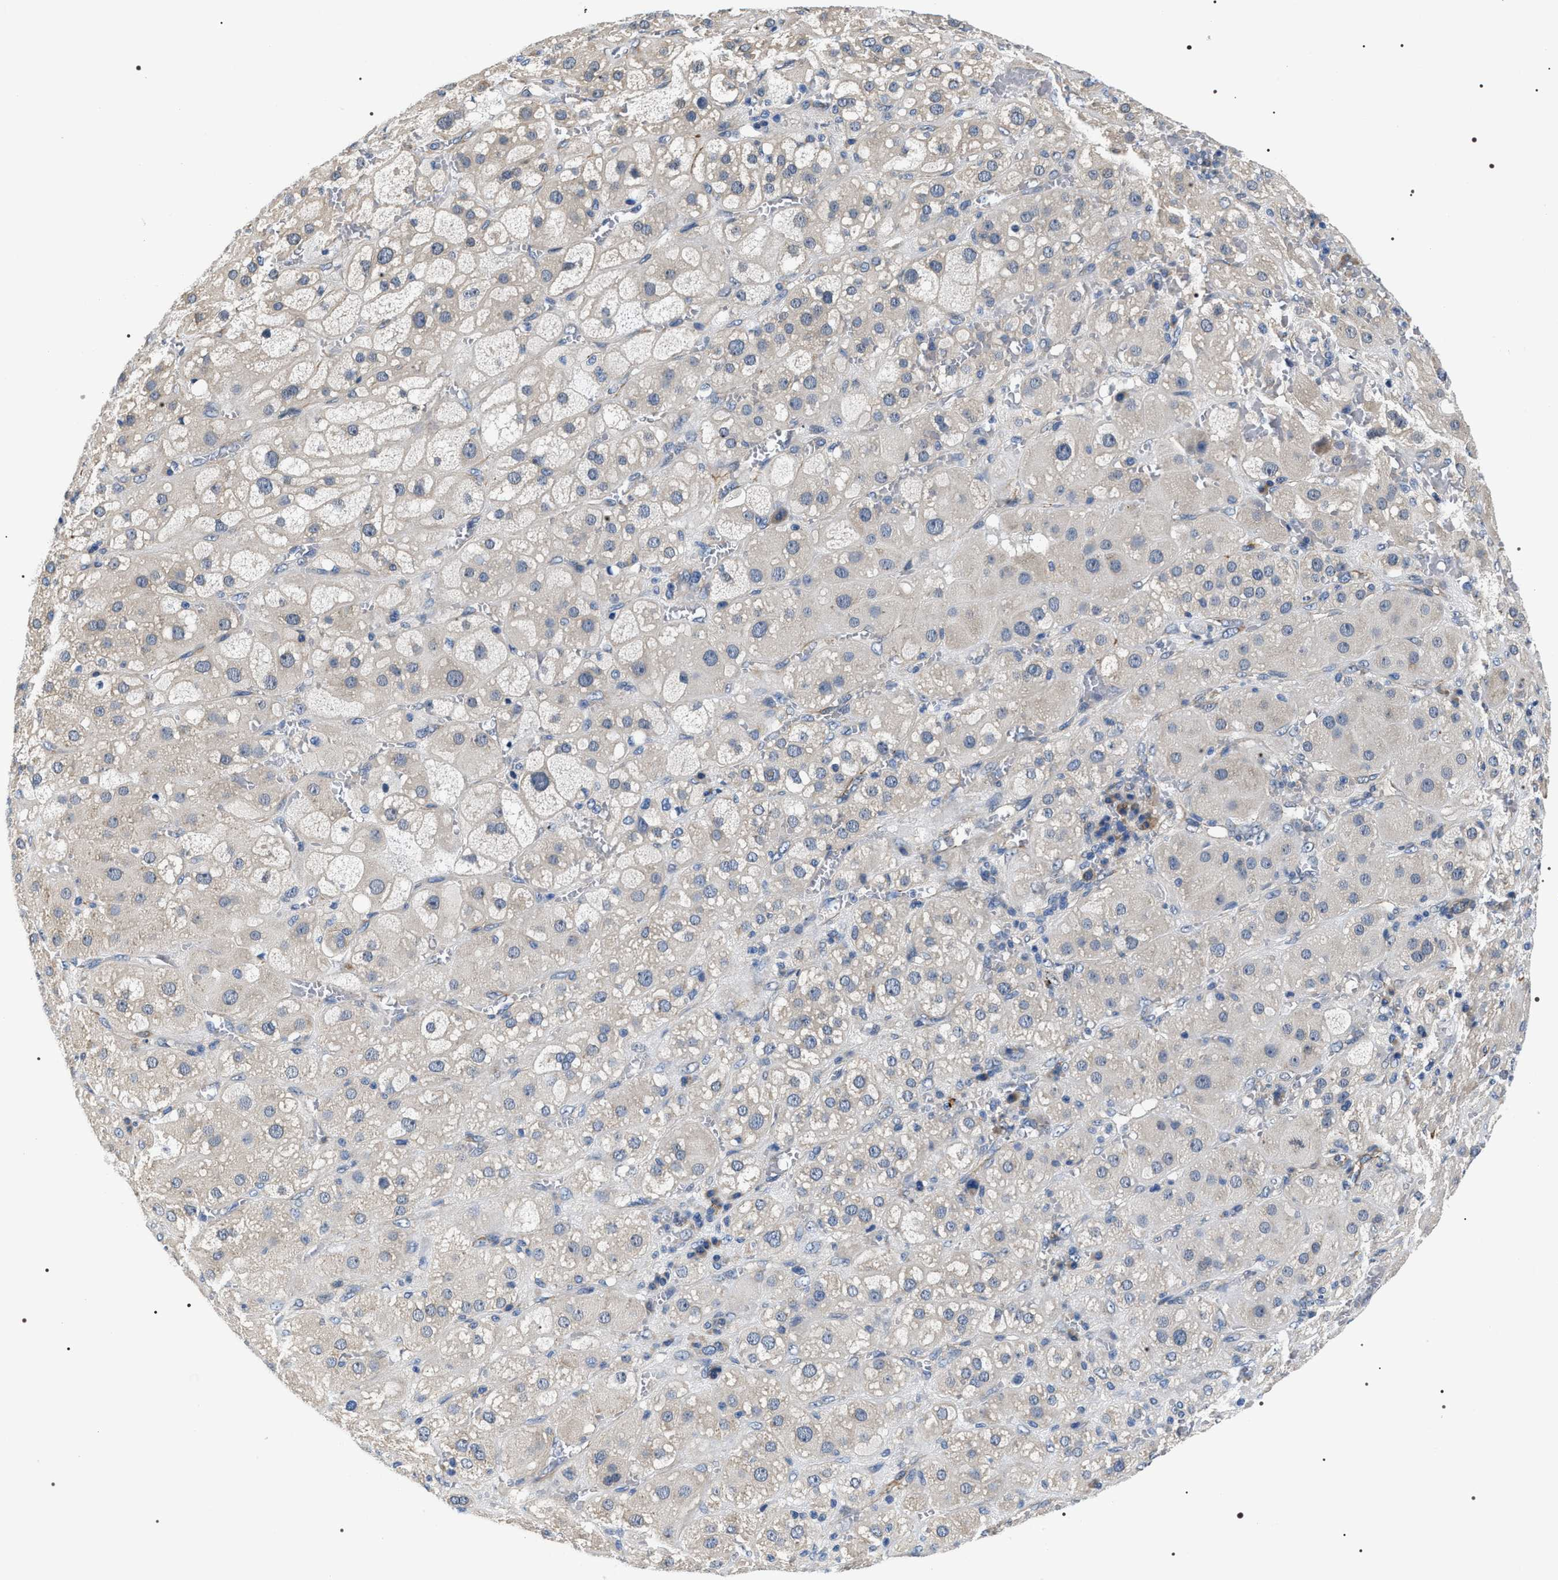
{"staining": {"intensity": "weak", "quantity": "25%-75%", "location": "cytoplasmic/membranous"}, "tissue": "adrenal gland", "cell_type": "Glandular cells", "image_type": "normal", "snomed": [{"axis": "morphology", "description": "Normal tissue, NOS"}, {"axis": "topography", "description": "Adrenal gland"}], "caption": "High-power microscopy captured an immunohistochemistry photomicrograph of unremarkable adrenal gland, revealing weak cytoplasmic/membranous positivity in approximately 25%-75% of glandular cells.", "gene": "PKD1L1", "patient": {"sex": "female", "age": 47}}